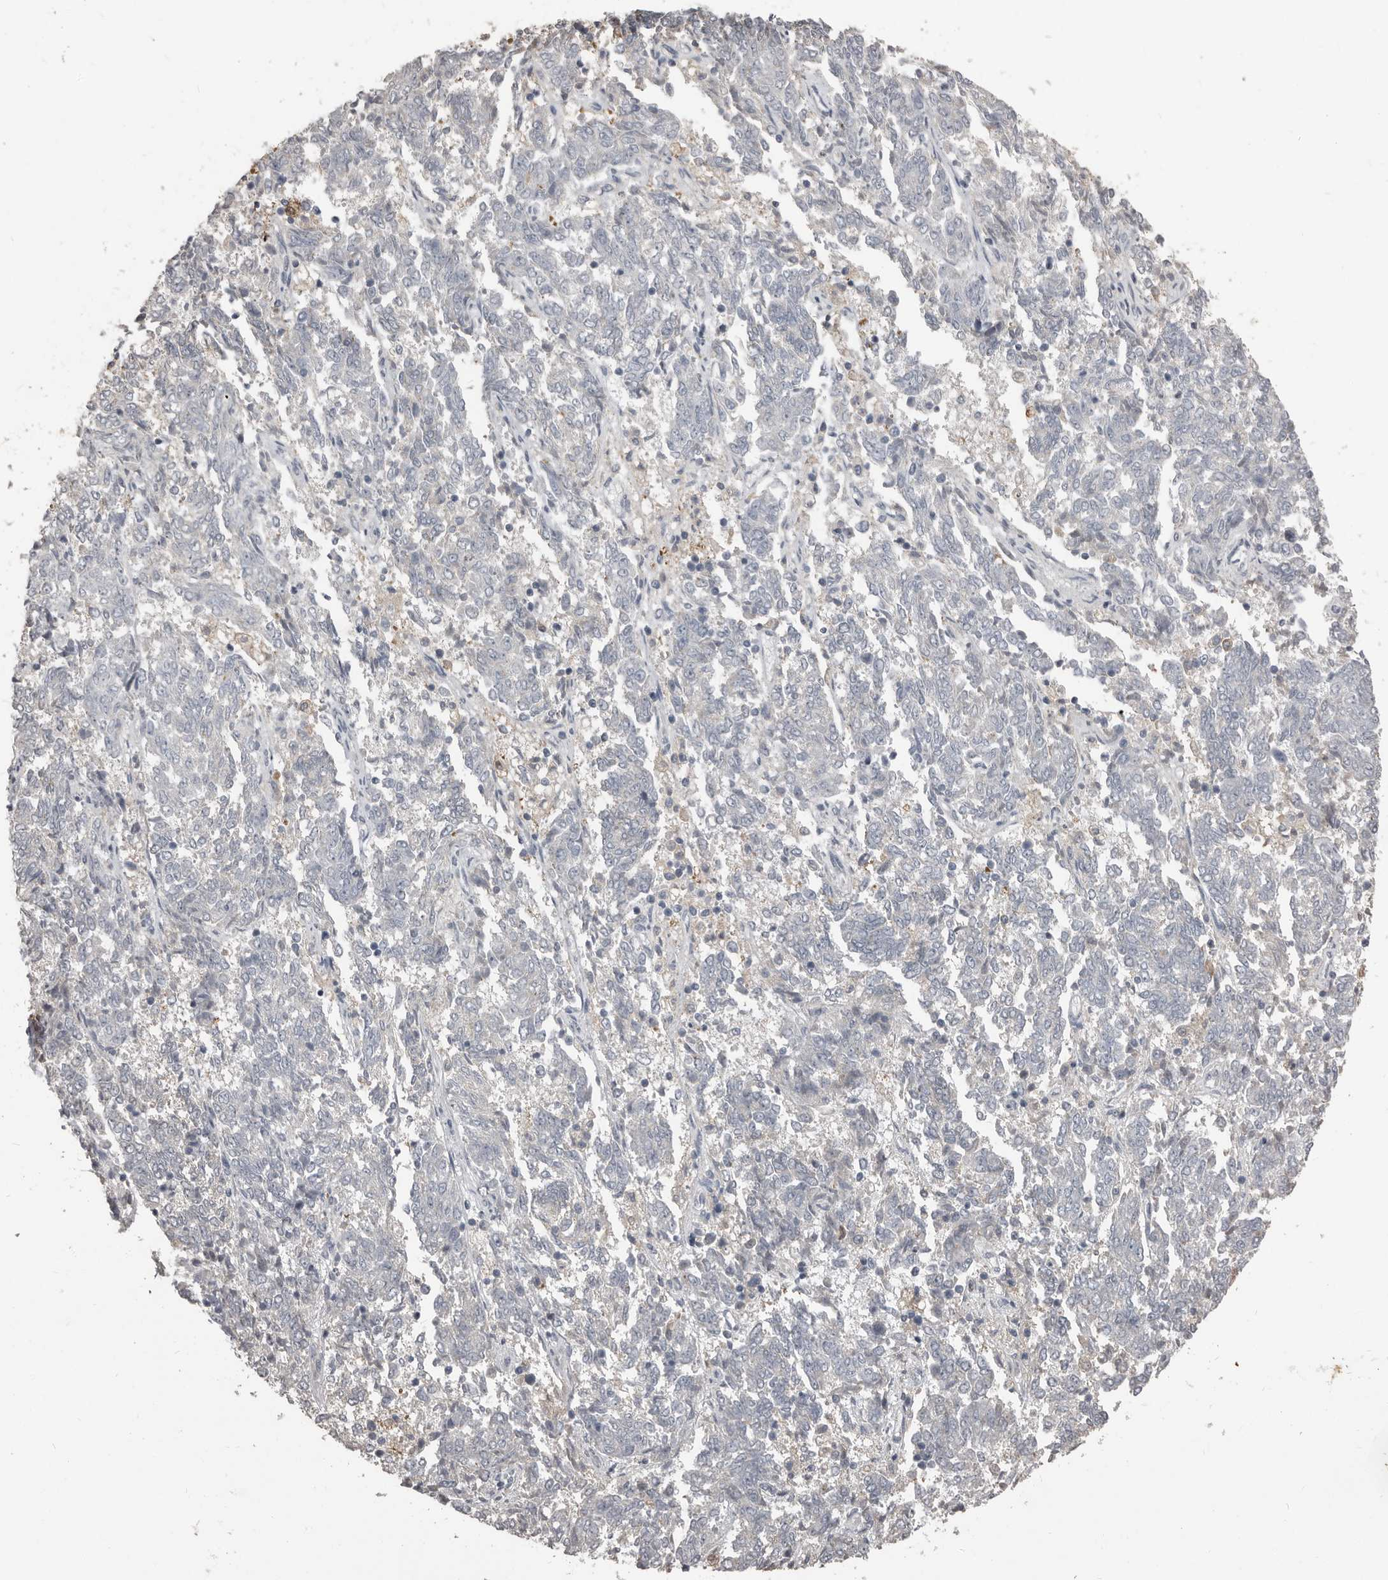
{"staining": {"intensity": "negative", "quantity": "none", "location": "none"}, "tissue": "endometrial cancer", "cell_type": "Tumor cells", "image_type": "cancer", "snomed": [{"axis": "morphology", "description": "Adenocarcinoma, NOS"}, {"axis": "topography", "description": "Endometrium"}], "caption": "Endometrial cancer (adenocarcinoma) was stained to show a protein in brown. There is no significant staining in tumor cells. (Brightfield microscopy of DAB IHC at high magnification).", "gene": "KCNJ8", "patient": {"sex": "female", "age": 80}}